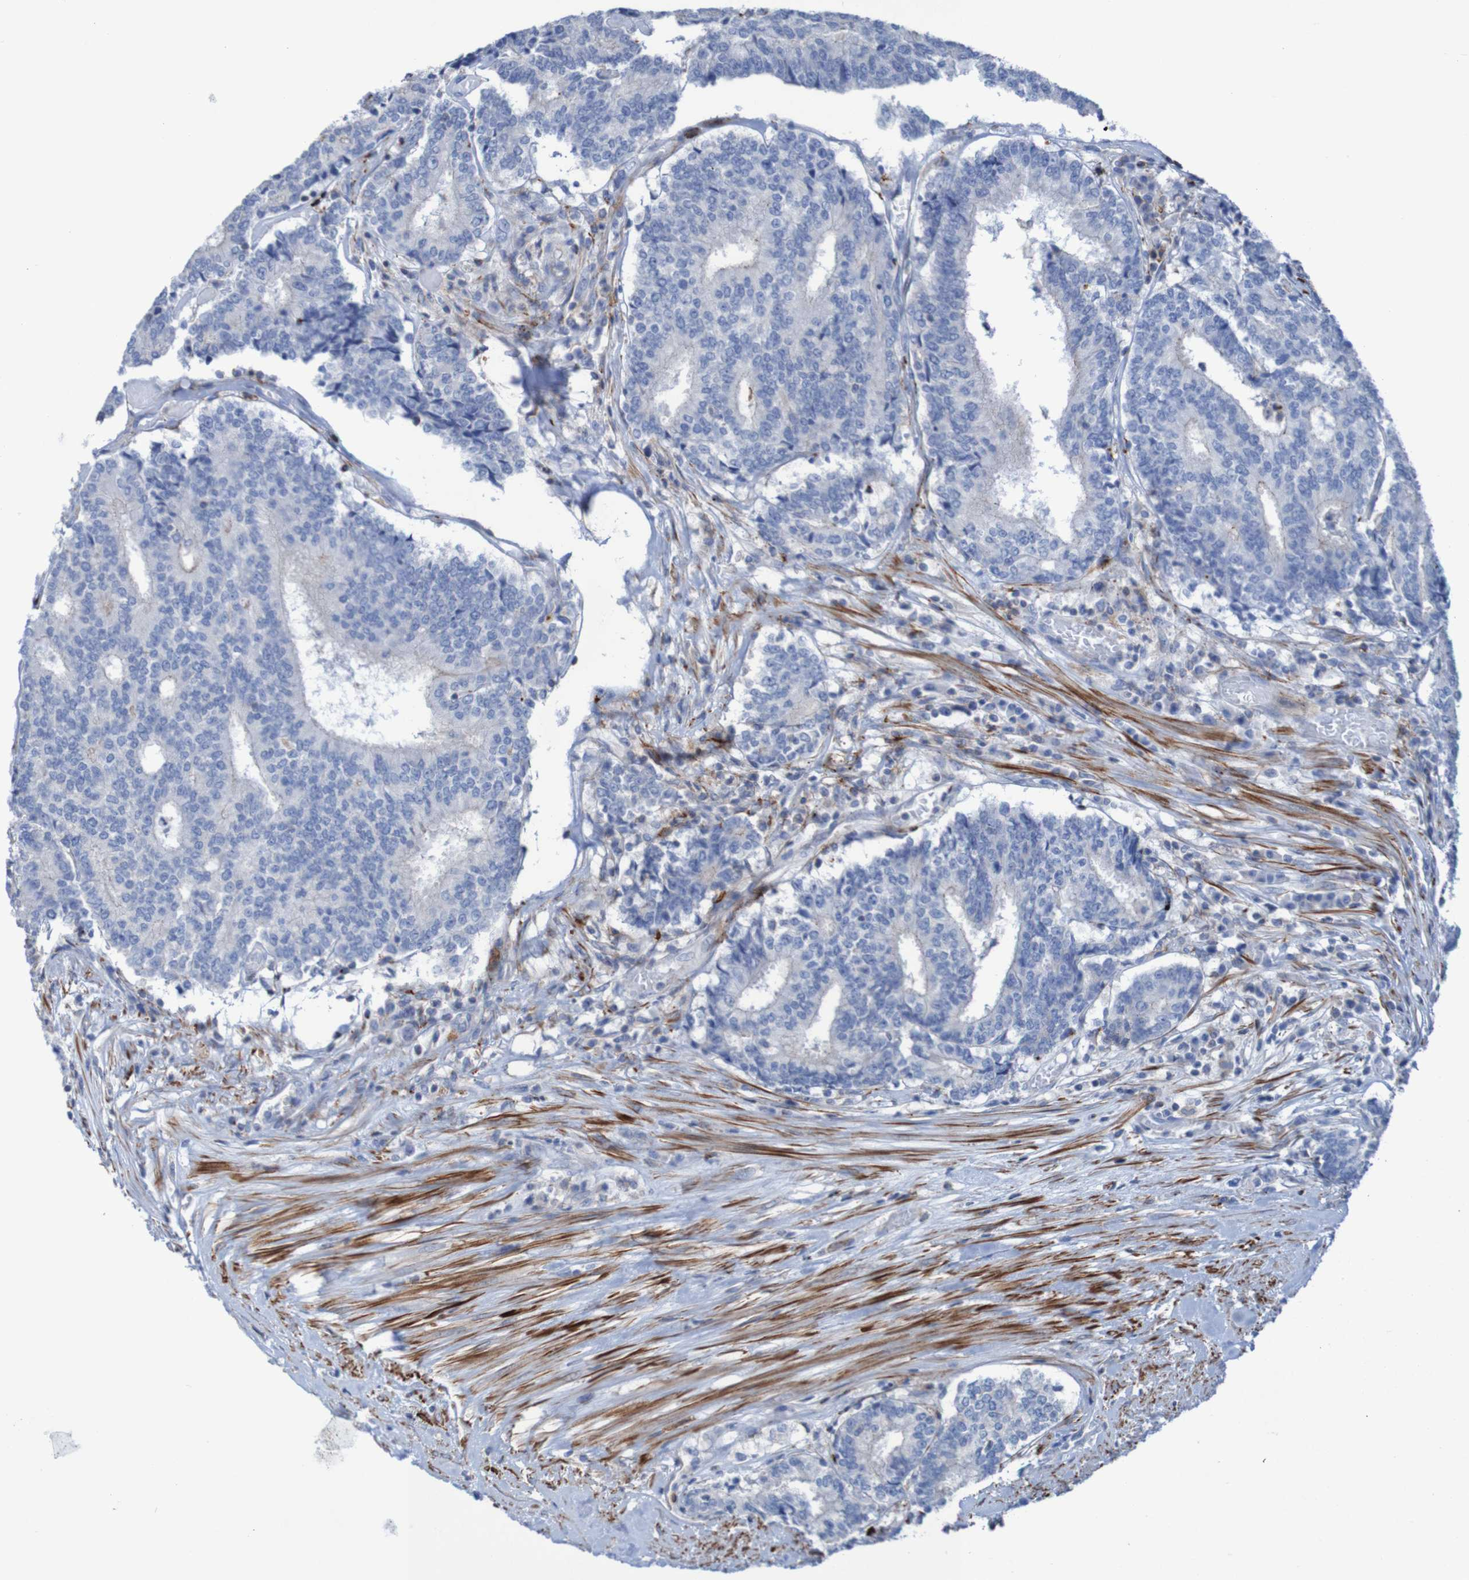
{"staining": {"intensity": "negative", "quantity": "none", "location": "none"}, "tissue": "prostate cancer", "cell_type": "Tumor cells", "image_type": "cancer", "snomed": [{"axis": "morphology", "description": "Normal tissue, NOS"}, {"axis": "morphology", "description": "Adenocarcinoma, High grade"}, {"axis": "topography", "description": "Prostate"}, {"axis": "topography", "description": "Seminal veicle"}], "caption": "Histopathology image shows no protein expression in tumor cells of prostate cancer tissue.", "gene": "RNF182", "patient": {"sex": "male", "age": 55}}